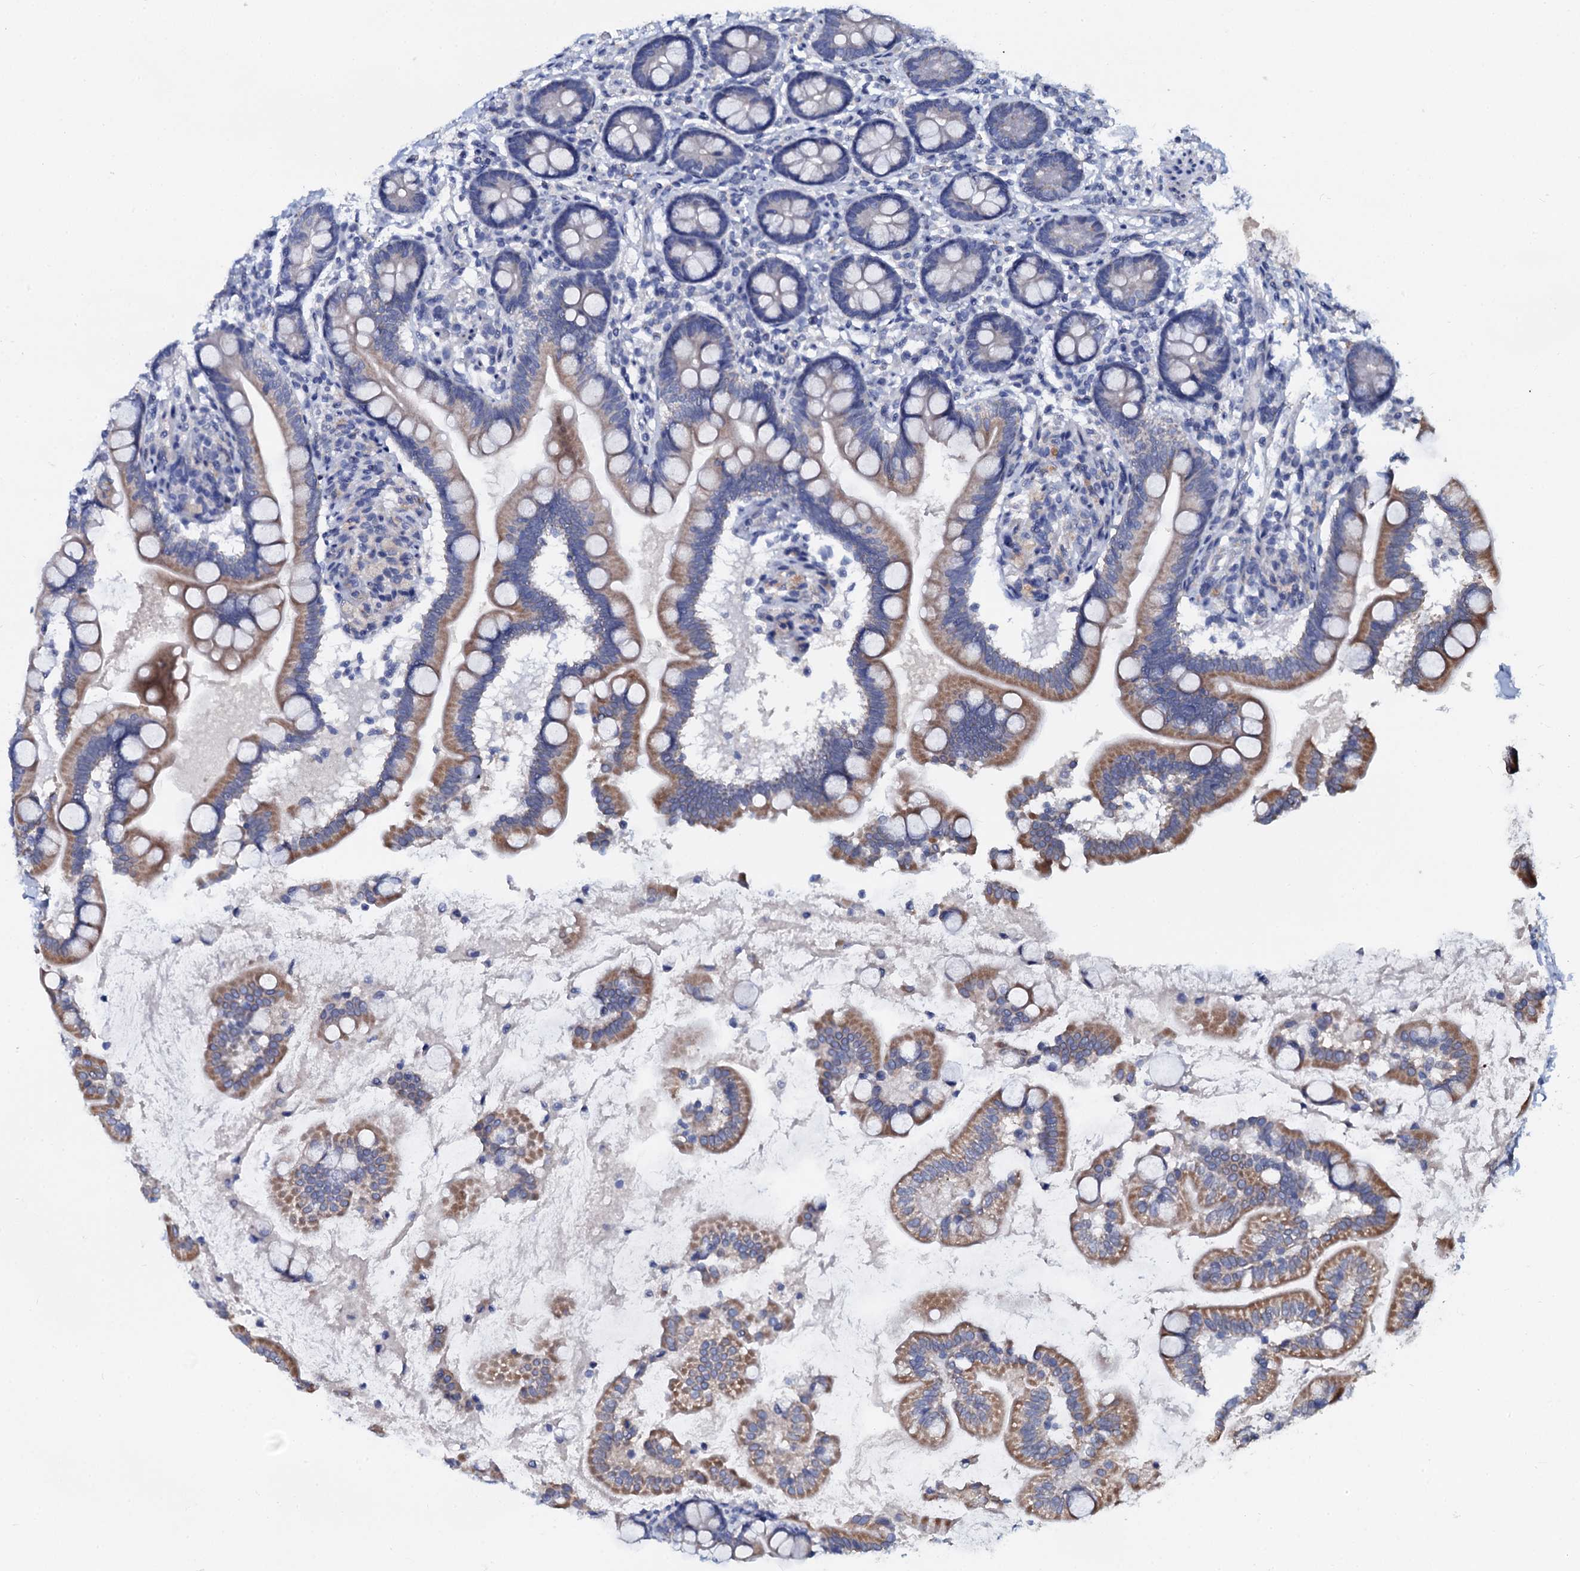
{"staining": {"intensity": "moderate", "quantity": "25%-75%", "location": "cytoplasmic/membranous"}, "tissue": "small intestine", "cell_type": "Glandular cells", "image_type": "normal", "snomed": [{"axis": "morphology", "description": "Normal tissue, NOS"}, {"axis": "topography", "description": "Small intestine"}], "caption": "Unremarkable small intestine reveals moderate cytoplasmic/membranous staining in about 25%-75% of glandular cells Using DAB (brown) and hematoxylin (blue) stains, captured at high magnification using brightfield microscopy..", "gene": "SLC37A4", "patient": {"sex": "female", "age": 64}}